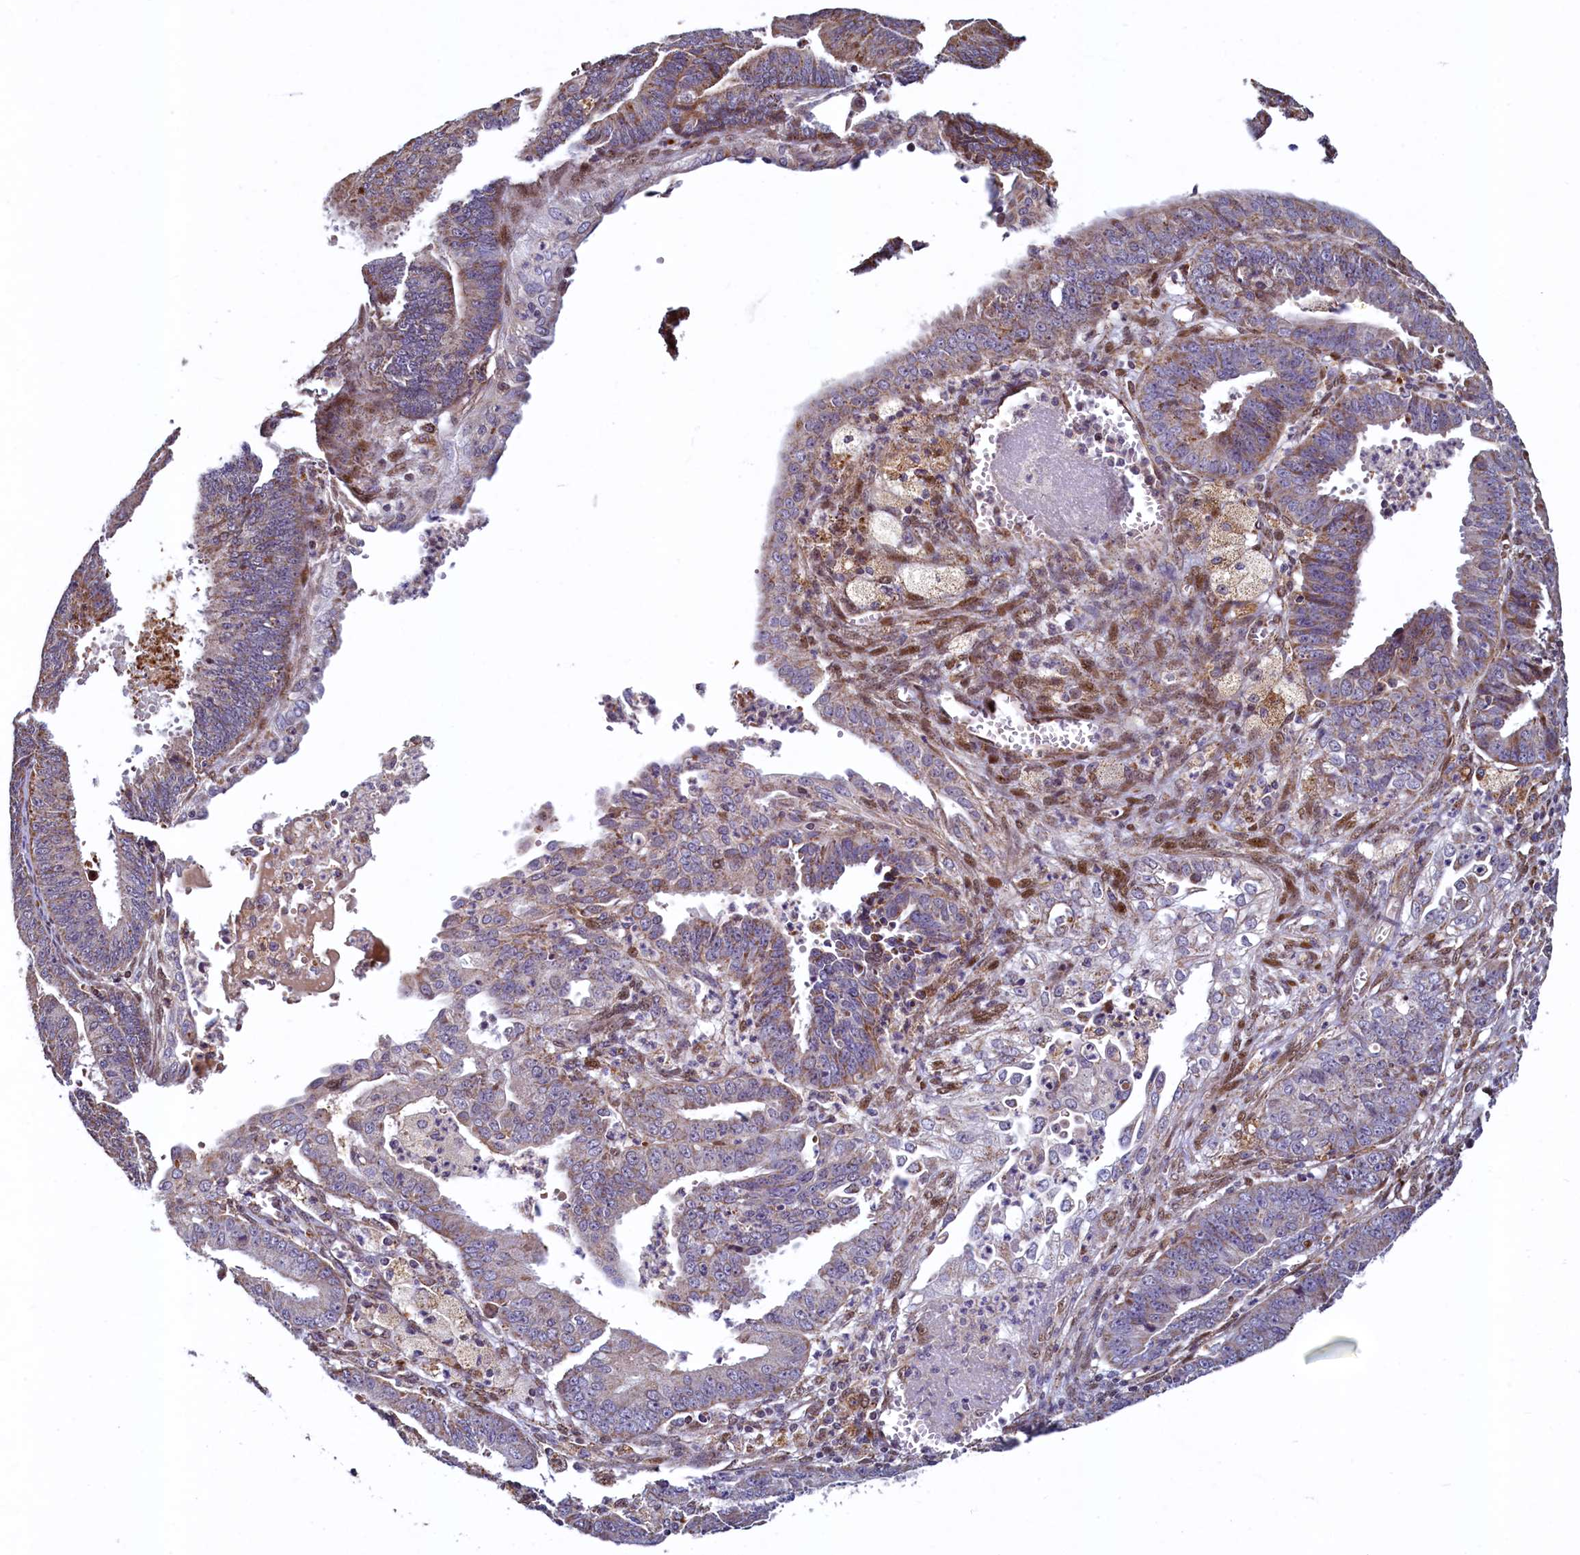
{"staining": {"intensity": "moderate", "quantity": "<25%", "location": "cytoplasmic/membranous"}, "tissue": "endometrial cancer", "cell_type": "Tumor cells", "image_type": "cancer", "snomed": [{"axis": "morphology", "description": "Adenocarcinoma, NOS"}, {"axis": "topography", "description": "Endometrium"}], "caption": "Immunohistochemical staining of human endometrial cancer (adenocarcinoma) demonstrates low levels of moderate cytoplasmic/membranous staining in about <25% of tumor cells.", "gene": "ZNF577", "patient": {"sex": "female", "age": 73}}